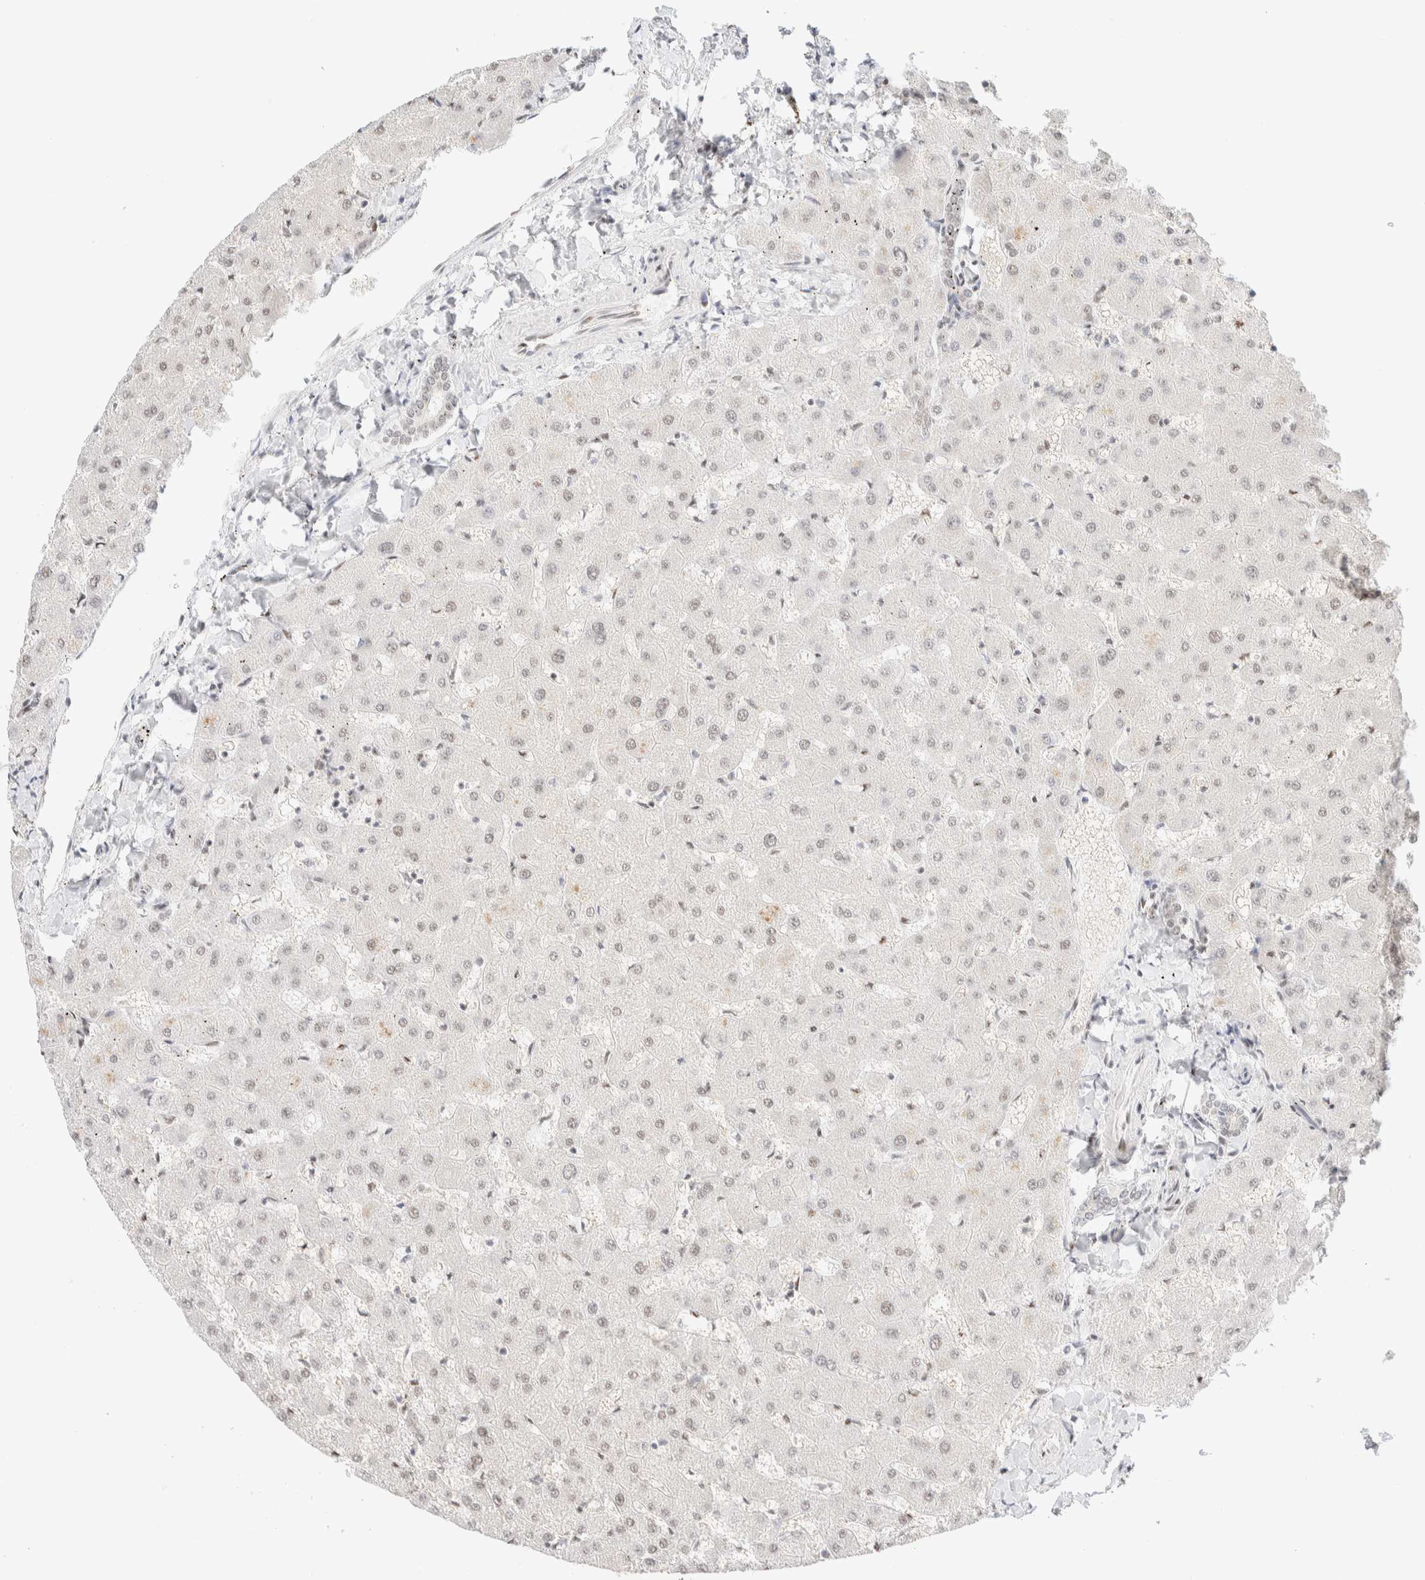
{"staining": {"intensity": "negative", "quantity": "none", "location": "none"}, "tissue": "liver", "cell_type": "Cholangiocytes", "image_type": "normal", "snomed": [{"axis": "morphology", "description": "Normal tissue, NOS"}, {"axis": "topography", "description": "Liver"}], "caption": "A photomicrograph of liver stained for a protein demonstrates no brown staining in cholangiocytes. Brightfield microscopy of IHC stained with DAB (brown) and hematoxylin (blue), captured at high magnification.", "gene": "PYGO2", "patient": {"sex": "female", "age": 63}}